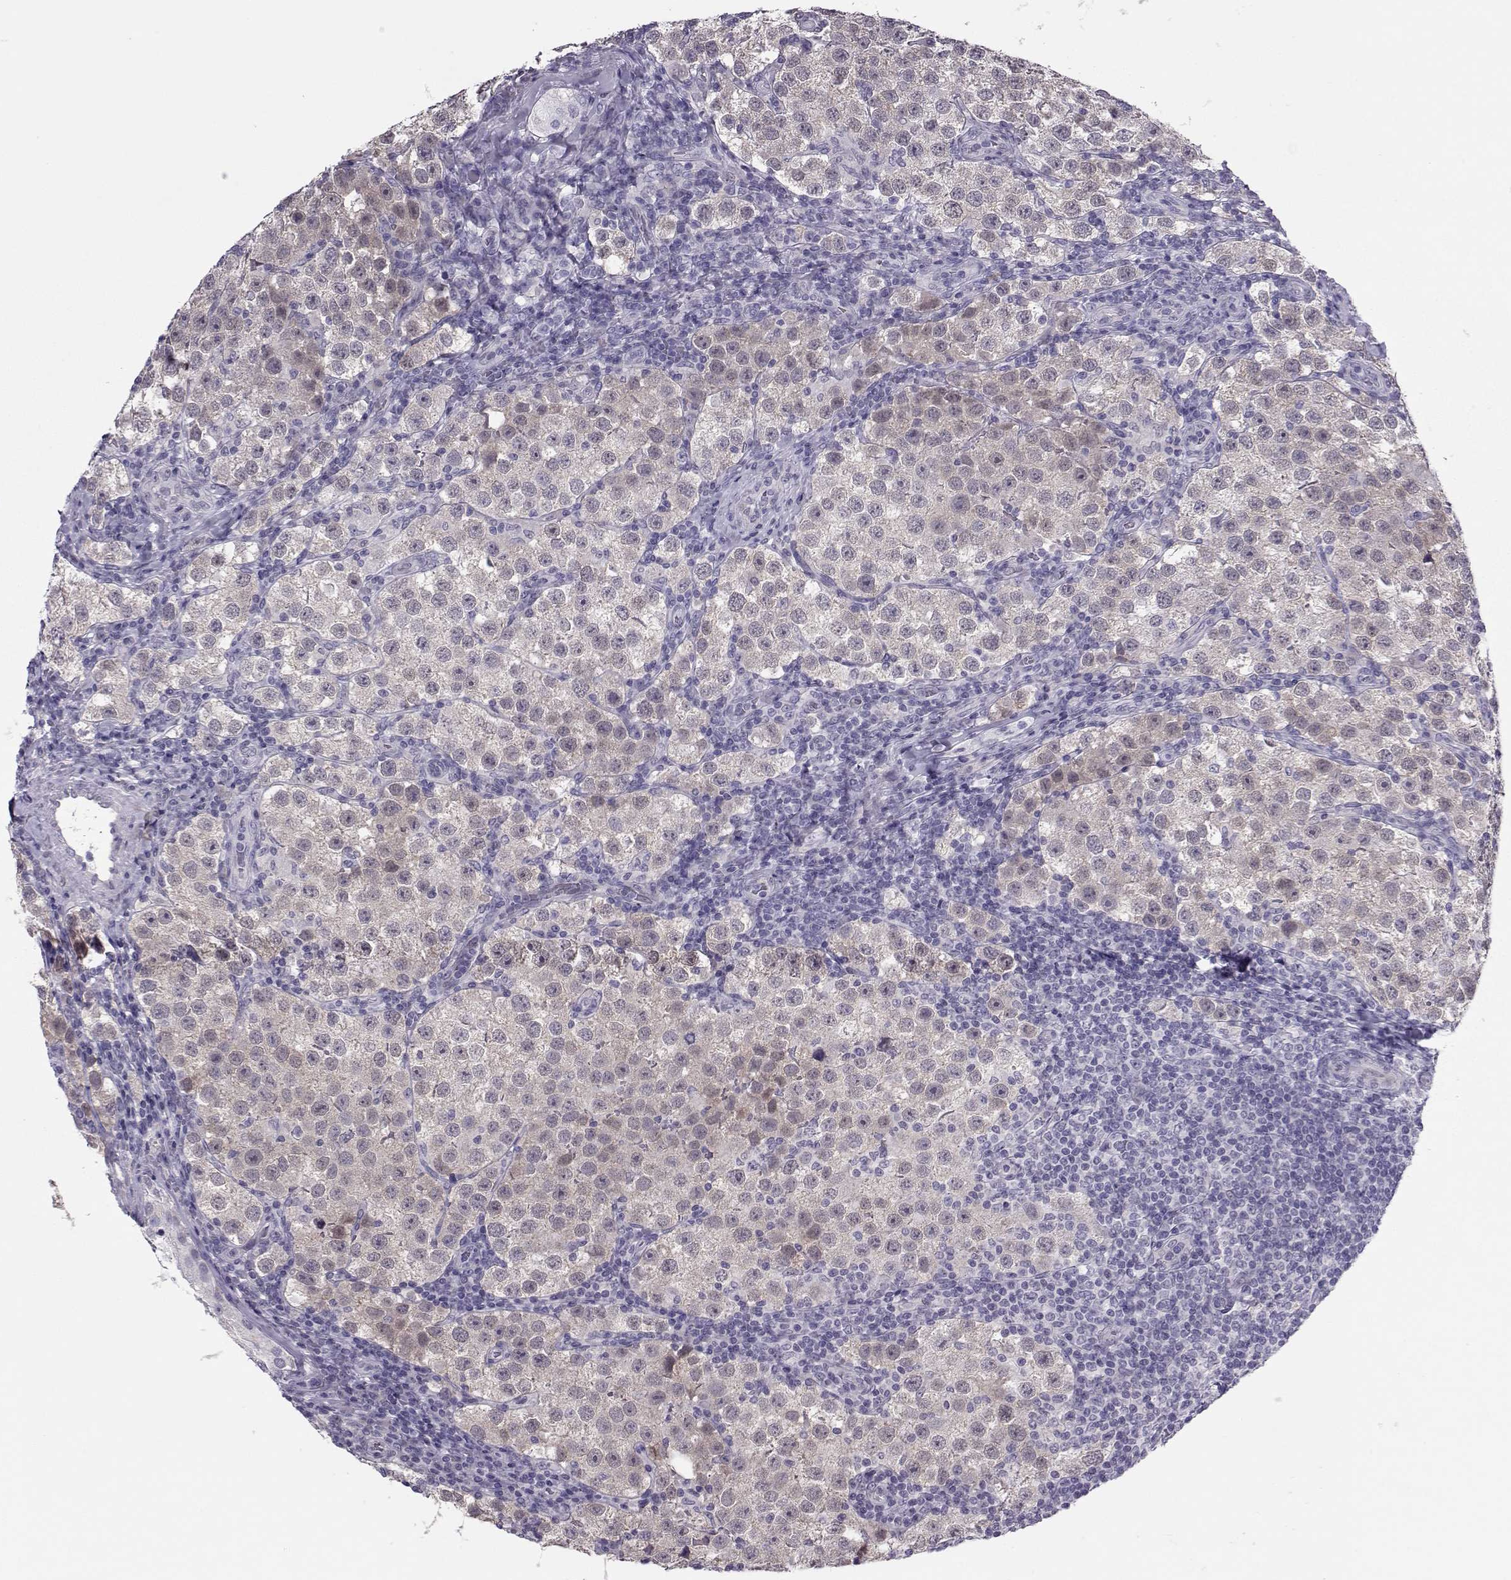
{"staining": {"intensity": "negative", "quantity": "none", "location": "none"}, "tissue": "testis cancer", "cell_type": "Tumor cells", "image_type": "cancer", "snomed": [{"axis": "morphology", "description": "Seminoma, NOS"}, {"axis": "topography", "description": "Testis"}], "caption": "Tumor cells are negative for brown protein staining in seminoma (testis).", "gene": "ASRGL1", "patient": {"sex": "male", "age": 37}}